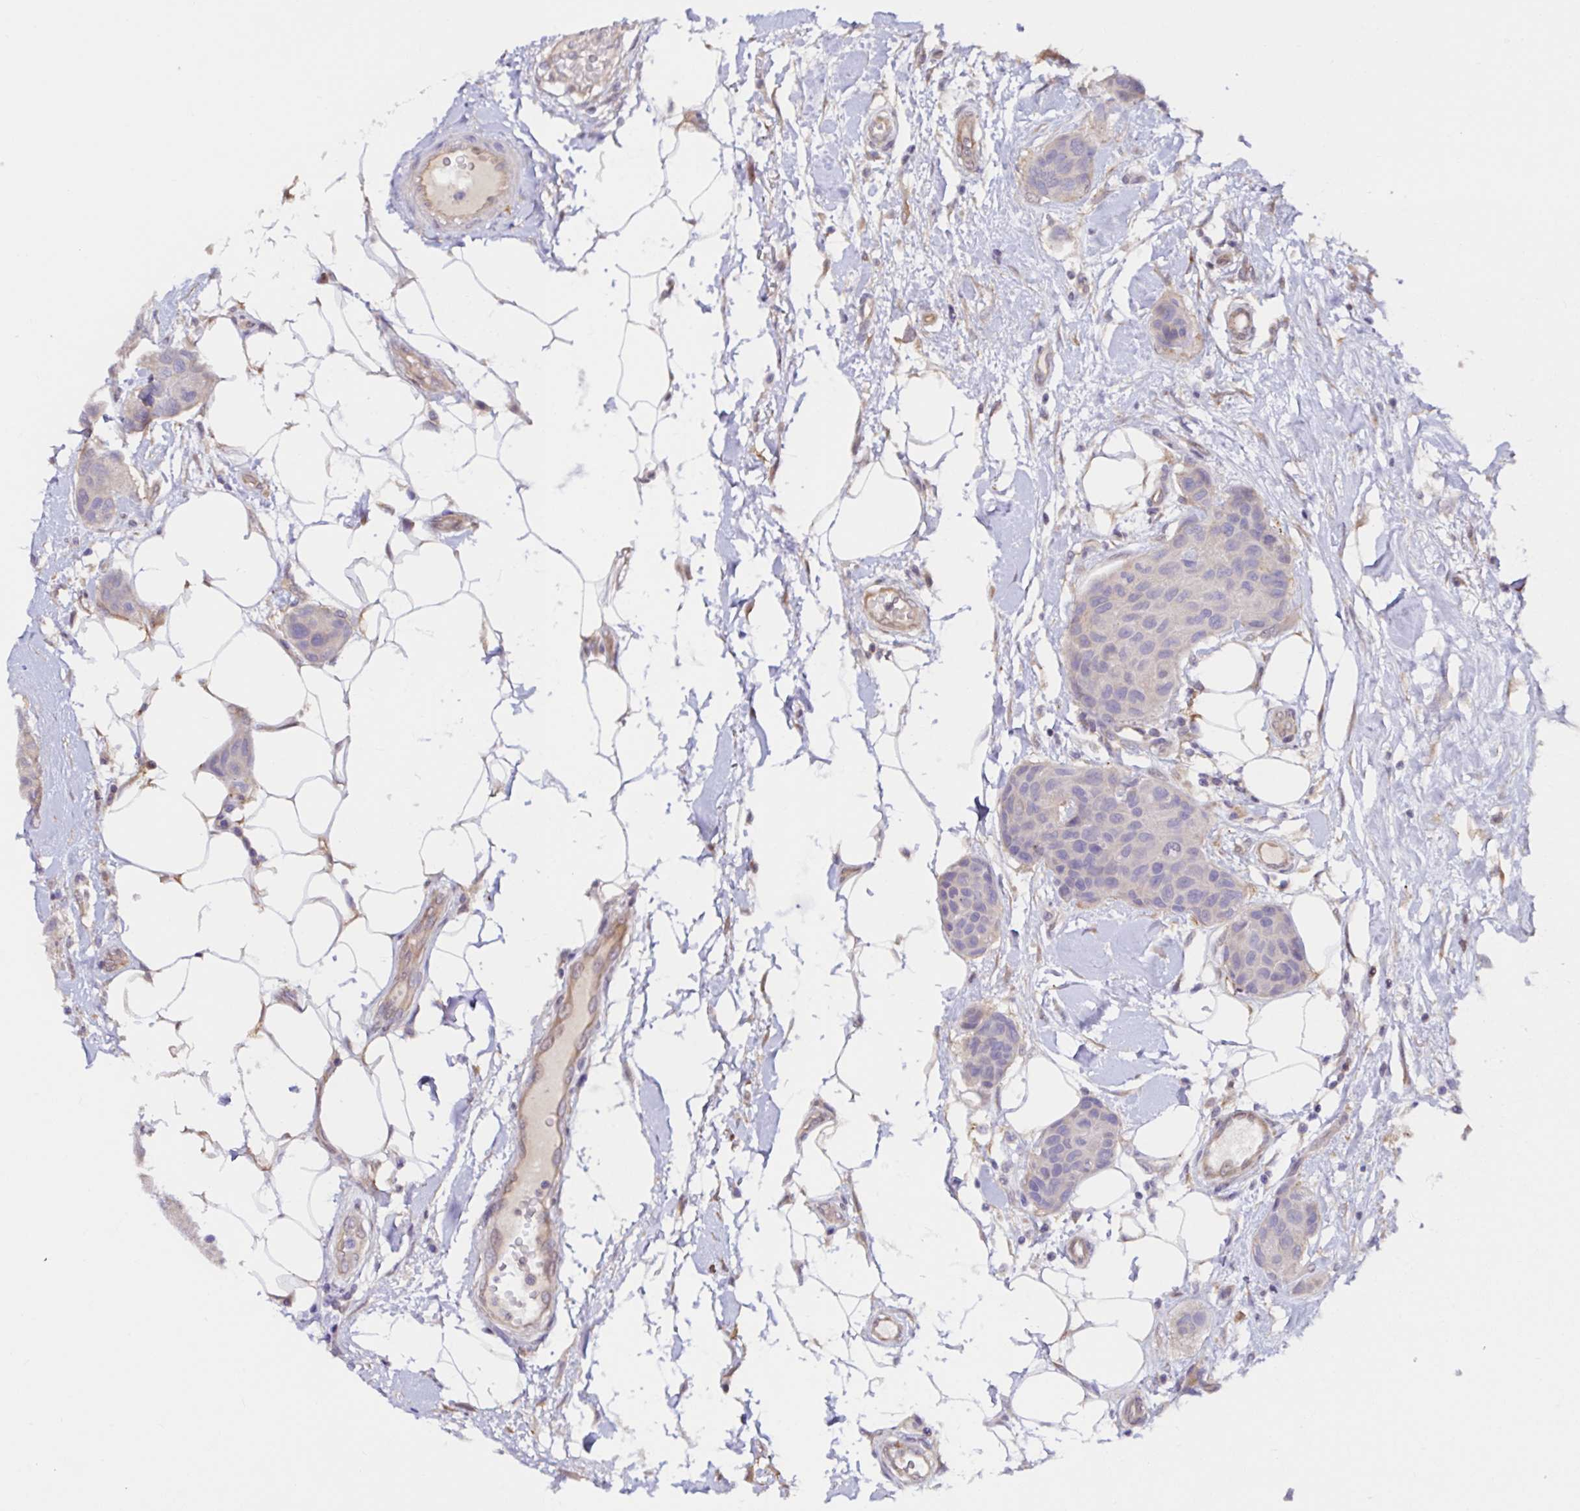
{"staining": {"intensity": "negative", "quantity": "none", "location": "none"}, "tissue": "breast cancer", "cell_type": "Tumor cells", "image_type": "cancer", "snomed": [{"axis": "morphology", "description": "Duct carcinoma"}, {"axis": "topography", "description": "Breast"}, {"axis": "topography", "description": "Lymph node"}], "caption": "An image of human breast infiltrating ductal carcinoma is negative for staining in tumor cells. (Immunohistochemistry (ihc), brightfield microscopy, high magnification).", "gene": "RSRP1", "patient": {"sex": "female", "age": 80}}